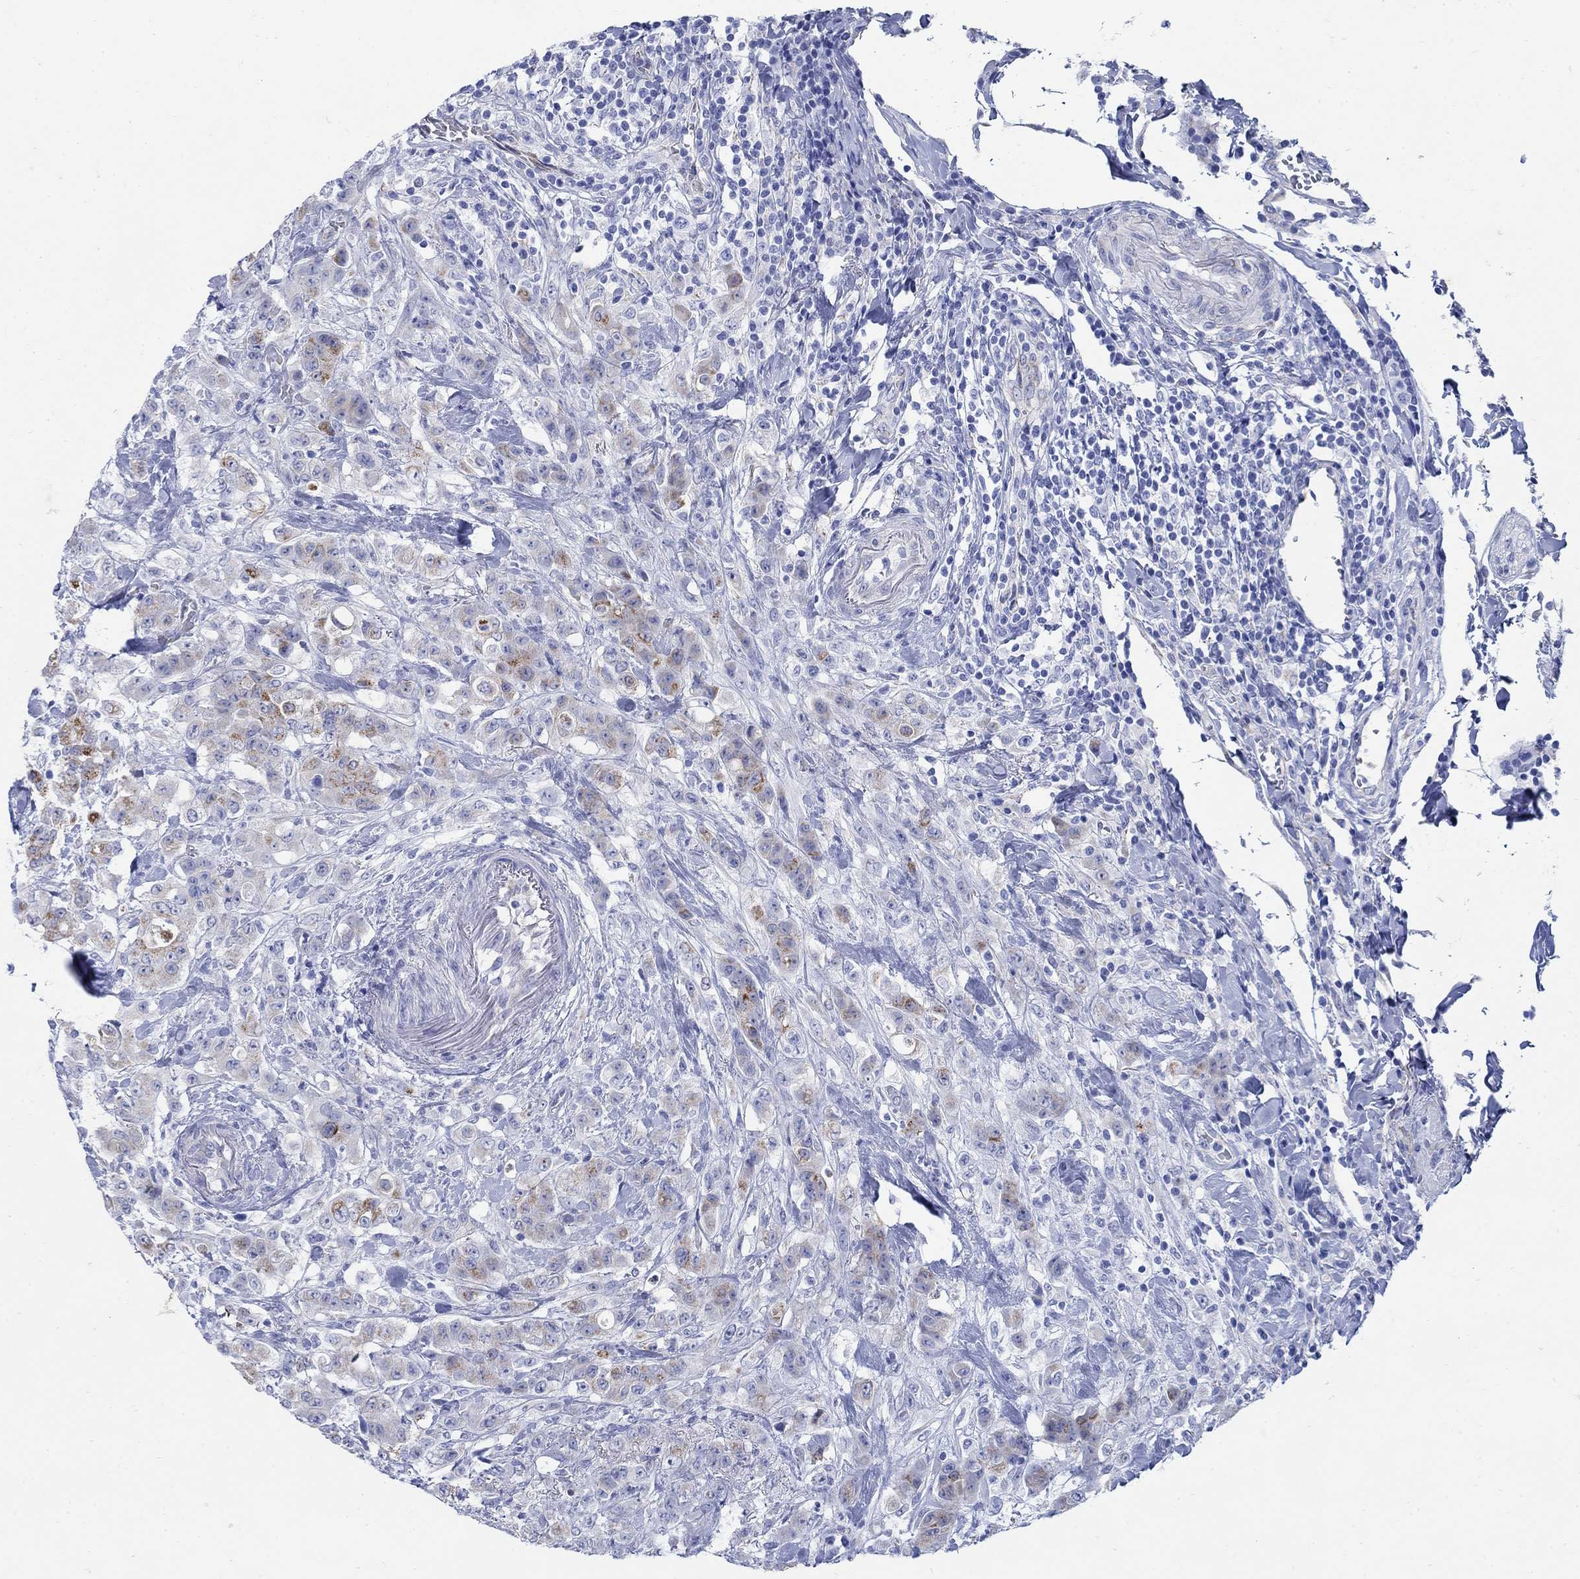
{"staining": {"intensity": "moderate", "quantity": "<25%", "location": "cytoplasmic/membranous"}, "tissue": "colorectal cancer", "cell_type": "Tumor cells", "image_type": "cancer", "snomed": [{"axis": "morphology", "description": "Adenocarcinoma, NOS"}, {"axis": "topography", "description": "Colon"}], "caption": "Protein staining of colorectal cancer tissue reveals moderate cytoplasmic/membranous staining in about <25% of tumor cells.", "gene": "ZDHHC14", "patient": {"sex": "female", "age": 69}}